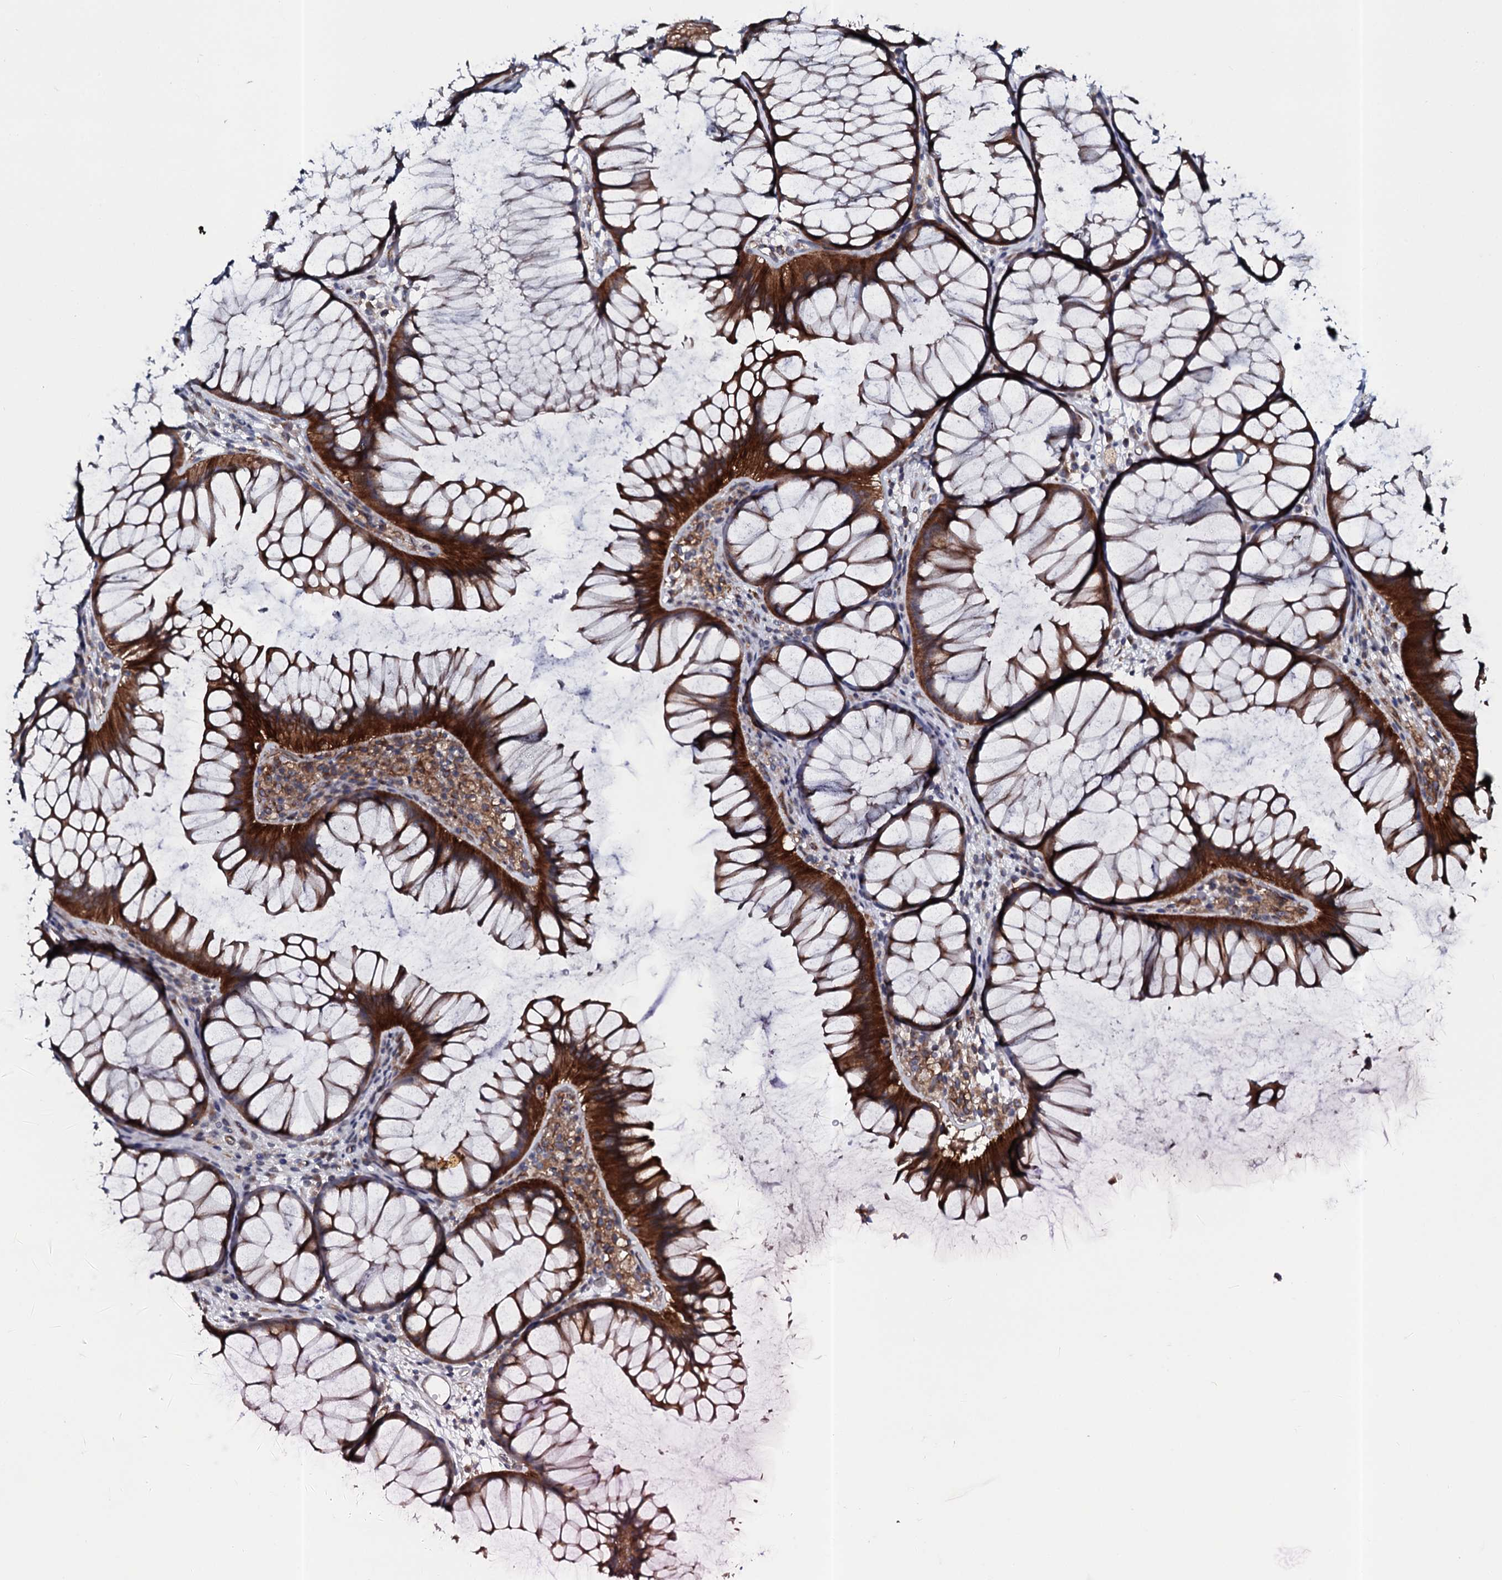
{"staining": {"intensity": "weak", "quantity": "25%-75%", "location": "cytoplasmic/membranous"}, "tissue": "colon", "cell_type": "Endothelial cells", "image_type": "normal", "snomed": [{"axis": "morphology", "description": "Normal tissue, NOS"}, {"axis": "topography", "description": "Colon"}], "caption": "Protein expression by IHC exhibits weak cytoplasmic/membranous staining in approximately 25%-75% of endothelial cells in normal colon. The protein is stained brown, and the nuclei are stained in blue (DAB (3,3'-diaminobenzidine) IHC with brightfield microscopy, high magnification).", "gene": "TMEM151A", "patient": {"sex": "female", "age": 82}}